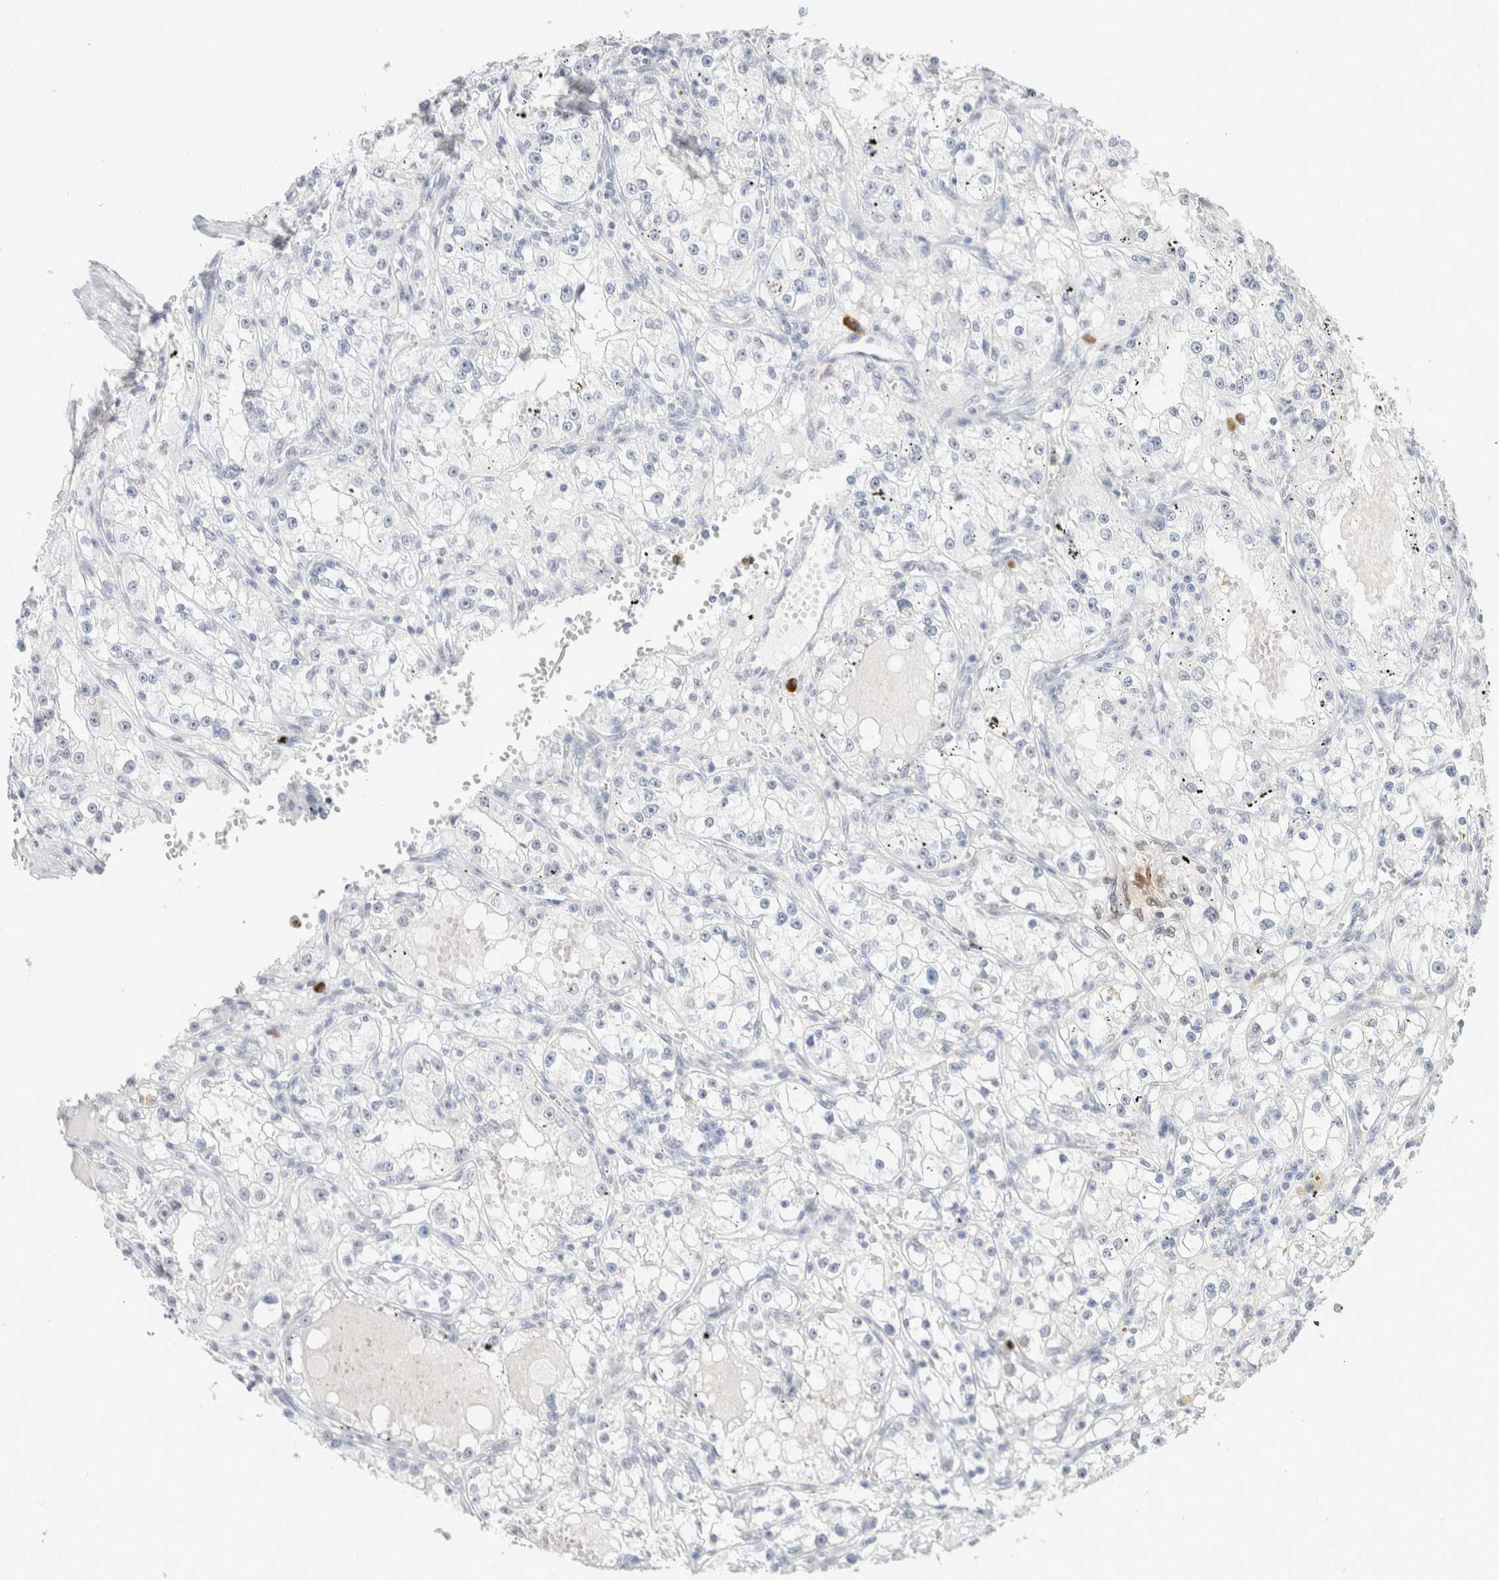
{"staining": {"intensity": "negative", "quantity": "none", "location": "none"}, "tissue": "renal cancer", "cell_type": "Tumor cells", "image_type": "cancer", "snomed": [{"axis": "morphology", "description": "Adenocarcinoma, NOS"}, {"axis": "topography", "description": "Kidney"}], "caption": "The photomicrograph exhibits no staining of tumor cells in renal adenocarcinoma.", "gene": "CD80", "patient": {"sex": "male", "age": 56}}